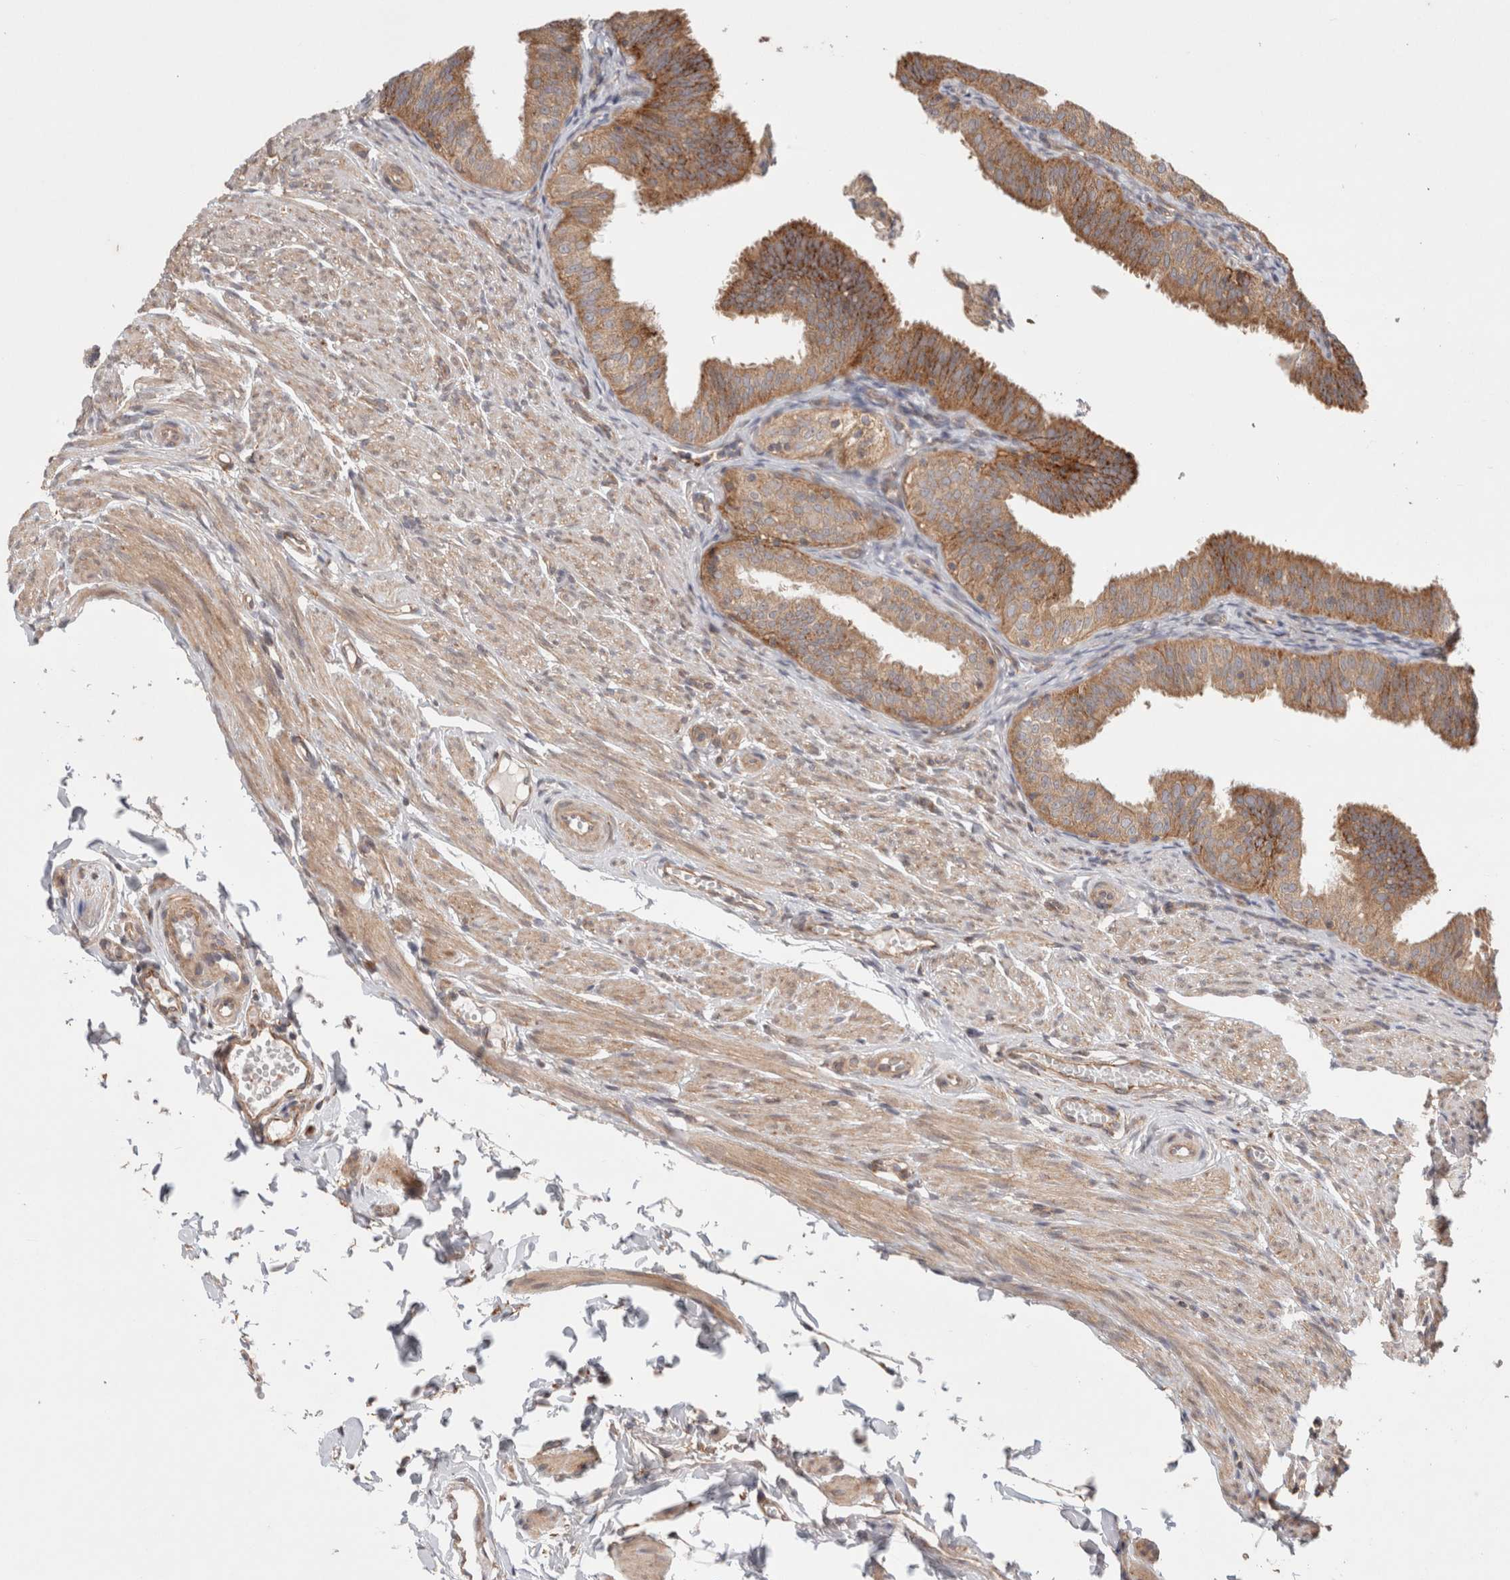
{"staining": {"intensity": "strong", "quantity": ">75%", "location": "cytoplasmic/membranous"}, "tissue": "fallopian tube", "cell_type": "Glandular cells", "image_type": "normal", "snomed": [{"axis": "morphology", "description": "Normal tissue, NOS"}, {"axis": "topography", "description": "Fallopian tube"}], "caption": "A brown stain highlights strong cytoplasmic/membranous expression of a protein in glandular cells of normal human fallopian tube.", "gene": "HROB", "patient": {"sex": "female", "age": 35}}